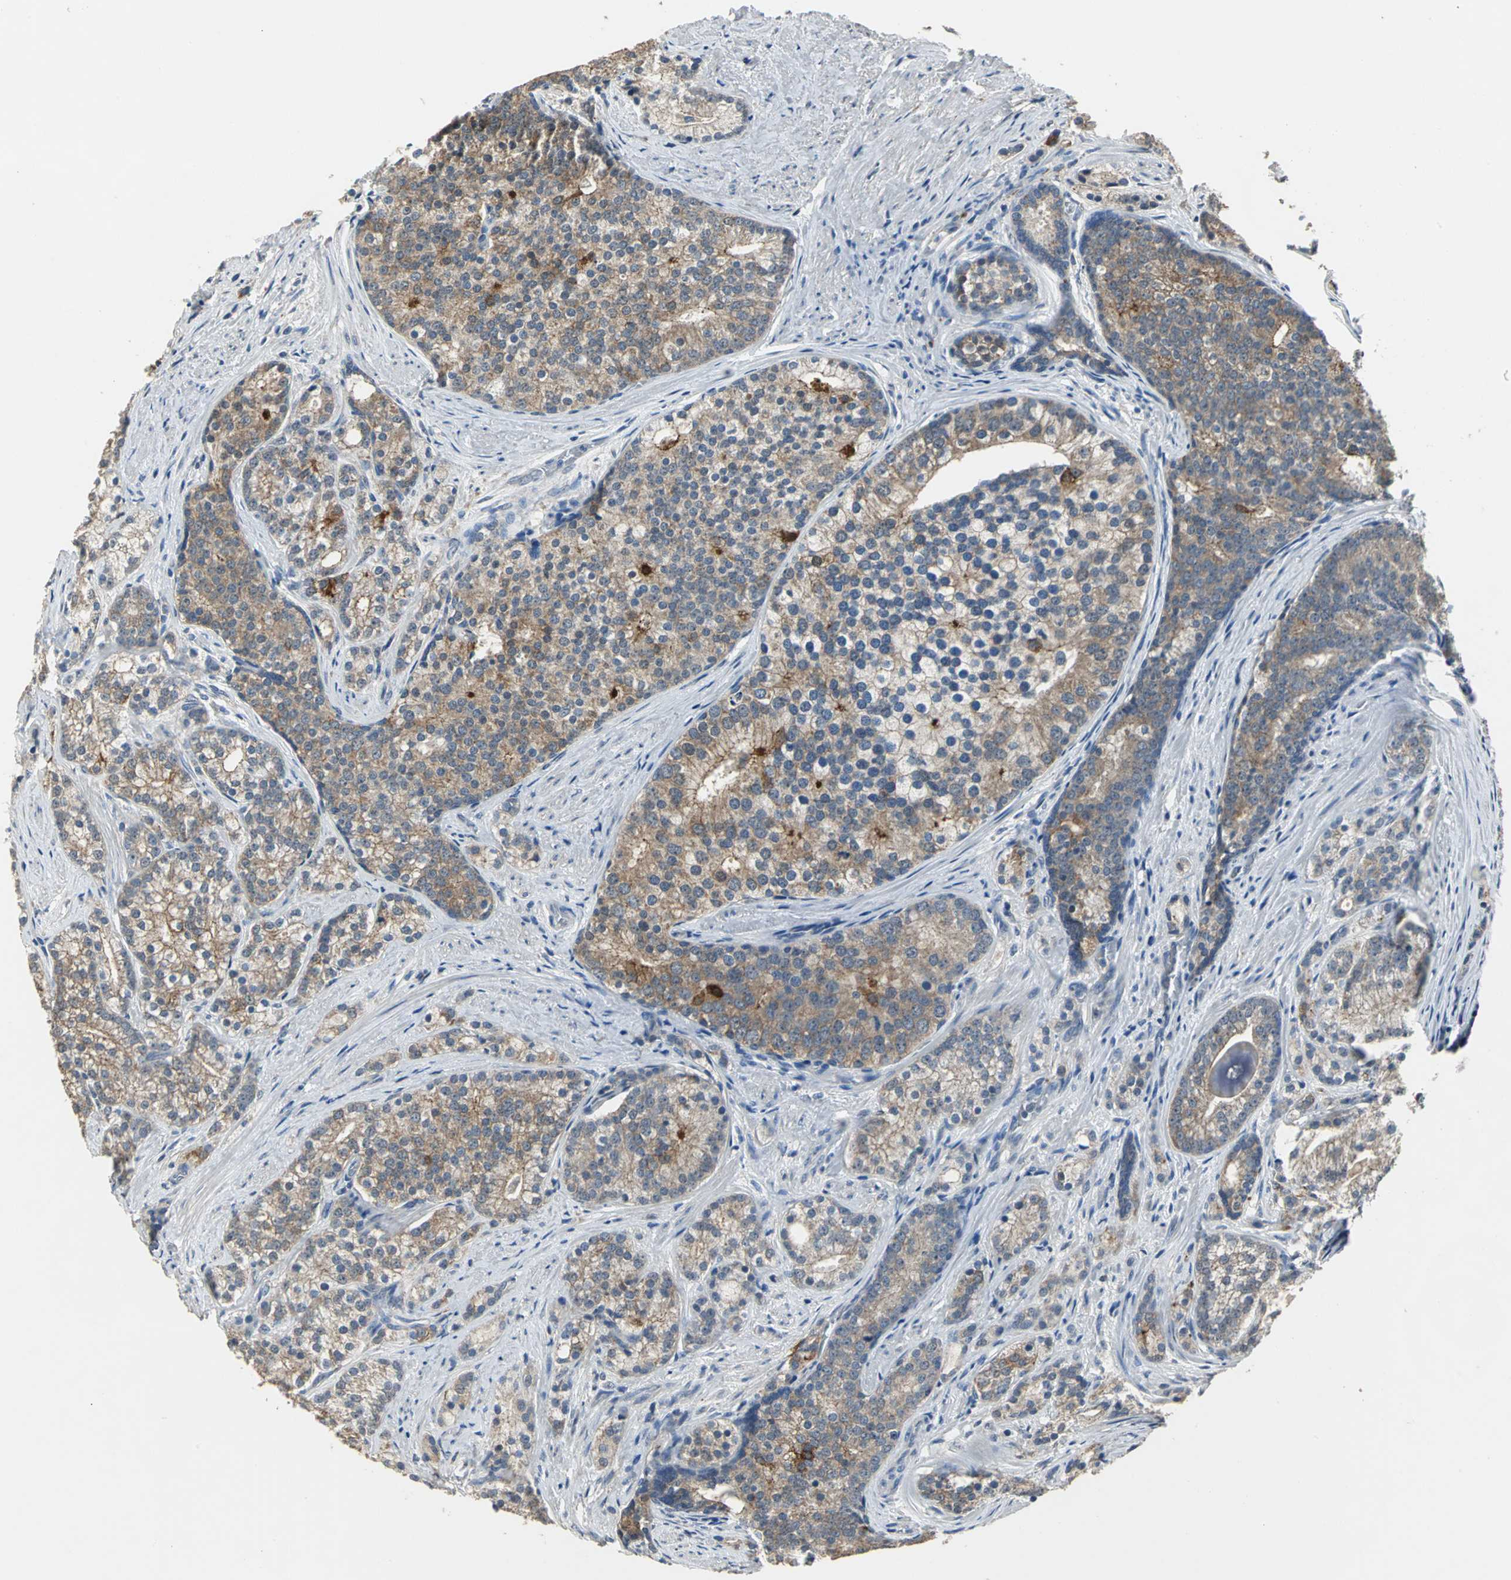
{"staining": {"intensity": "moderate", "quantity": ">75%", "location": "cytoplasmic/membranous"}, "tissue": "prostate cancer", "cell_type": "Tumor cells", "image_type": "cancer", "snomed": [{"axis": "morphology", "description": "Adenocarcinoma, Low grade"}, {"axis": "topography", "description": "Prostate"}], "caption": "Human prostate cancer (low-grade adenocarcinoma) stained with a brown dye displays moderate cytoplasmic/membranous positive expression in approximately >75% of tumor cells.", "gene": "OCLN", "patient": {"sex": "male", "age": 71}}